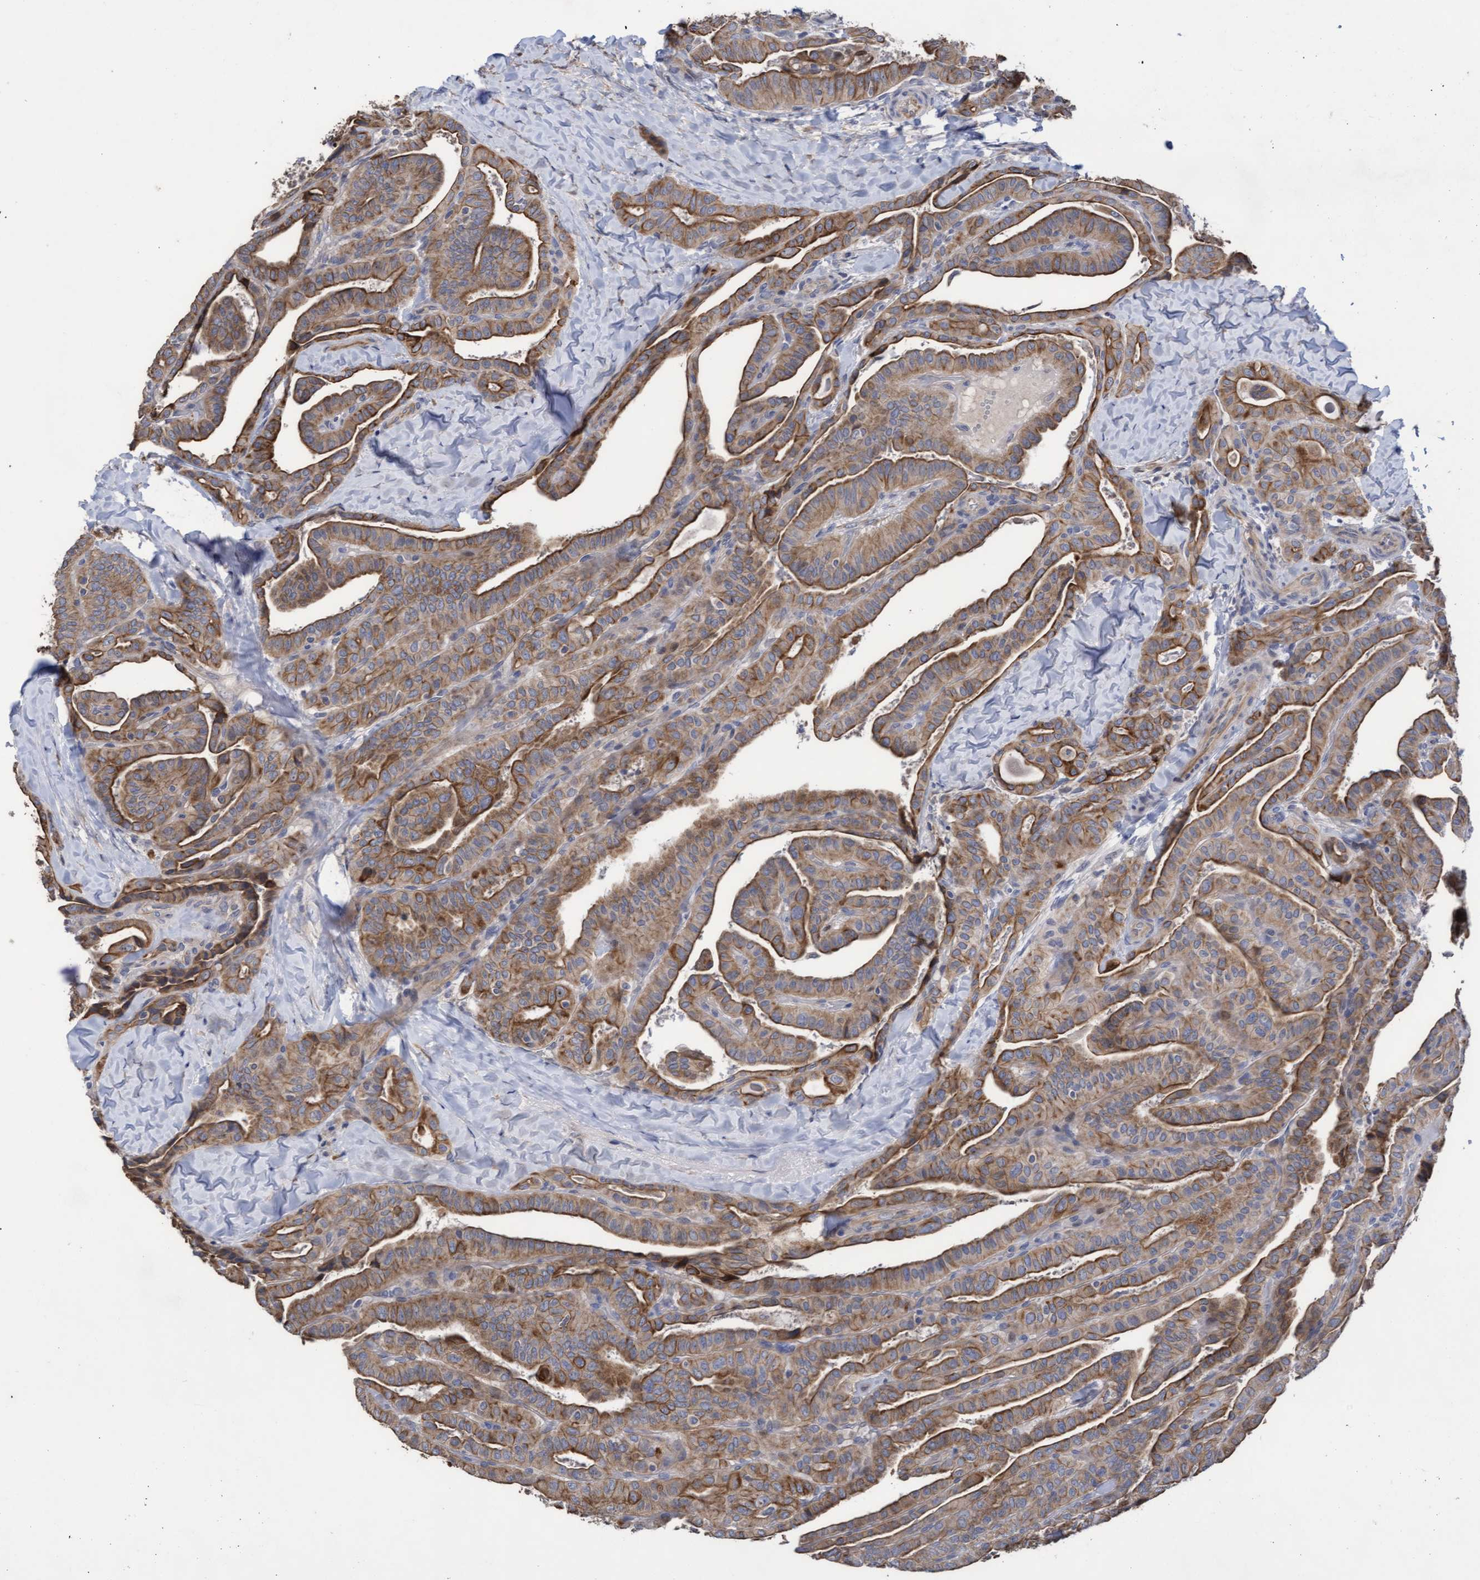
{"staining": {"intensity": "moderate", "quantity": ">75%", "location": "cytoplasmic/membranous"}, "tissue": "thyroid cancer", "cell_type": "Tumor cells", "image_type": "cancer", "snomed": [{"axis": "morphology", "description": "Papillary adenocarcinoma, NOS"}, {"axis": "topography", "description": "Thyroid gland"}], "caption": "Immunohistochemistry (DAB (3,3'-diaminobenzidine)) staining of thyroid papillary adenocarcinoma demonstrates moderate cytoplasmic/membranous protein positivity in approximately >75% of tumor cells.", "gene": "KRT24", "patient": {"sex": "male", "age": 77}}